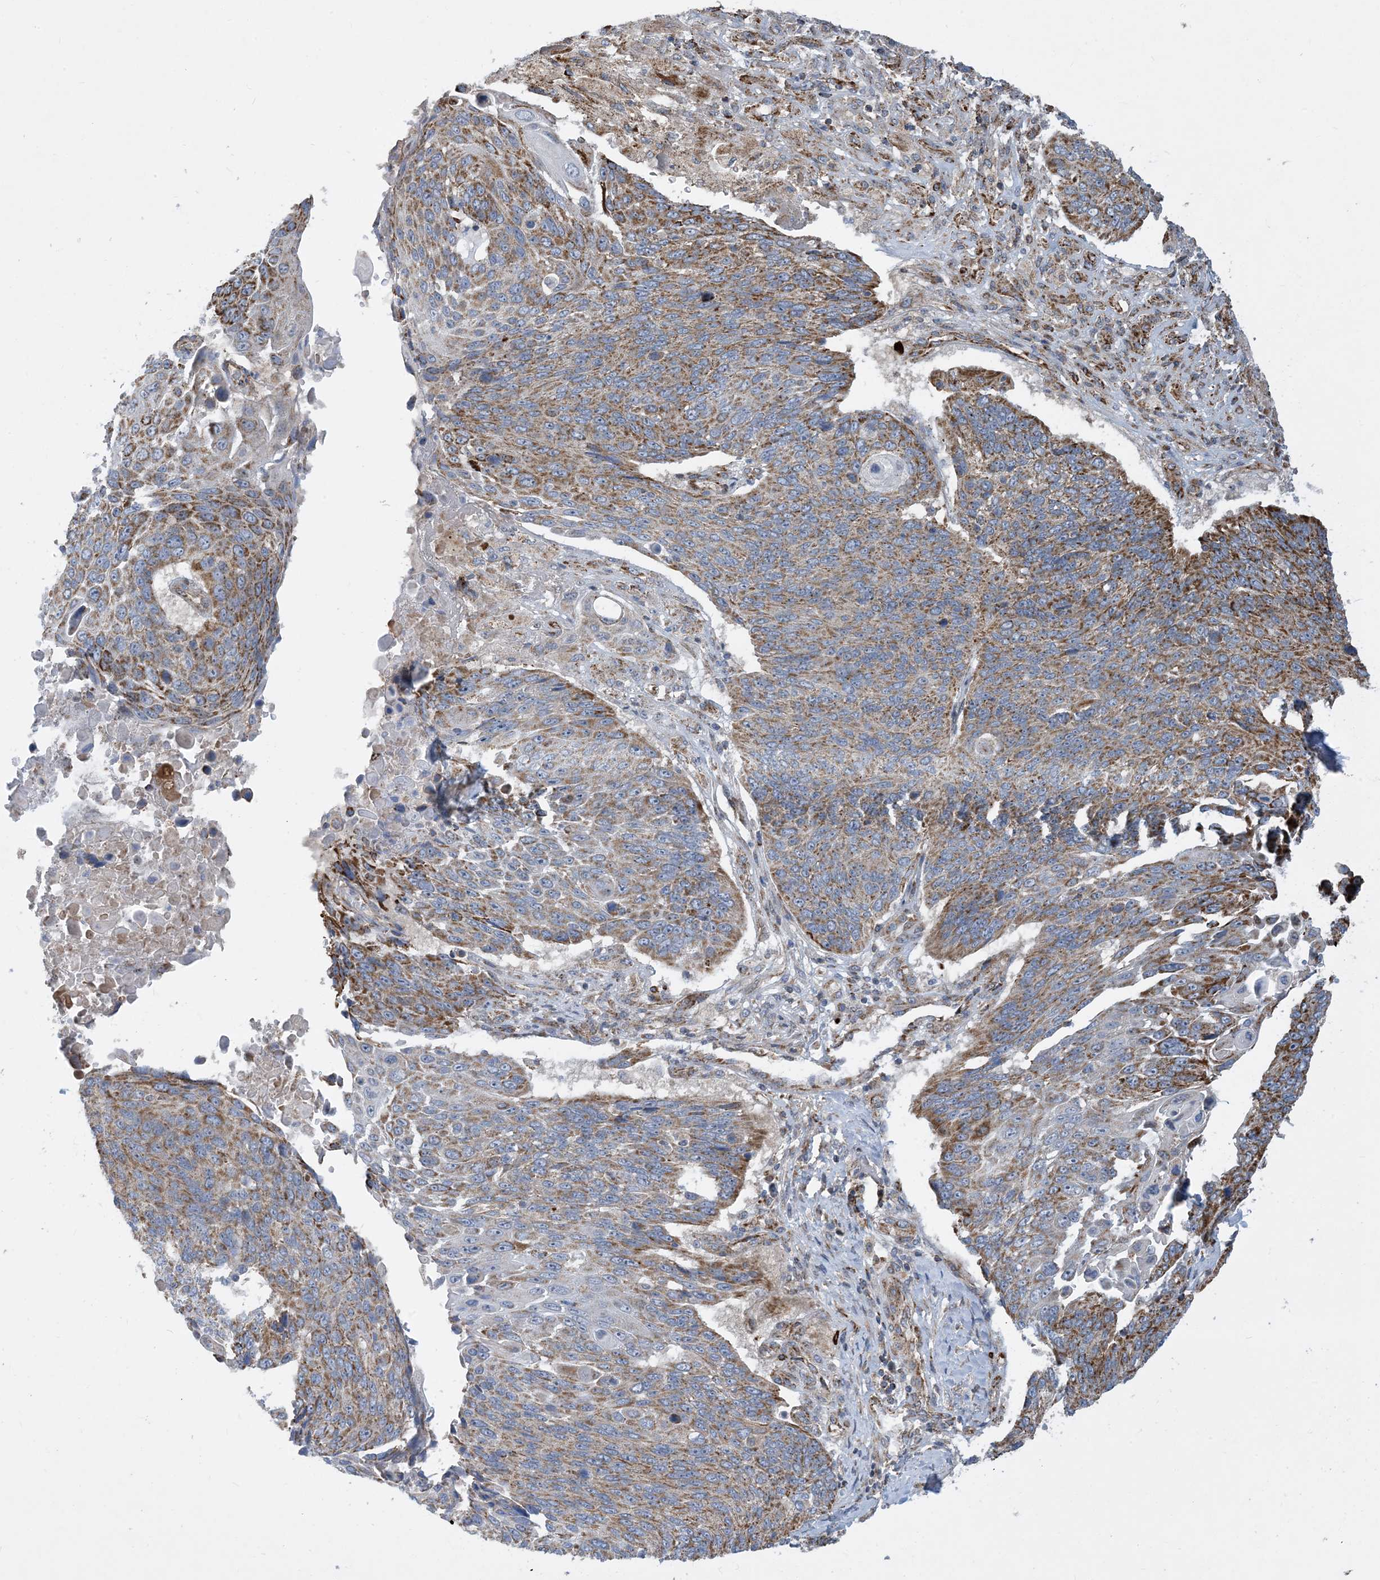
{"staining": {"intensity": "moderate", "quantity": ">75%", "location": "cytoplasmic/membranous"}, "tissue": "lung cancer", "cell_type": "Tumor cells", "image_type": "cancer", "snomed": [{"axis": "morphology", "description": "Squamous cell carcinoma, NOS"}, {"axis": "topography", "description": "Lung"}], "caption": "A brown stain shows moderate cytoplasmic/membranous expression of a protein in human lung cancer (squamous cell carcinoma) tumor cells.", "gene": "PCDHGA1", "patient": {"sex": "male", "age": 66}}